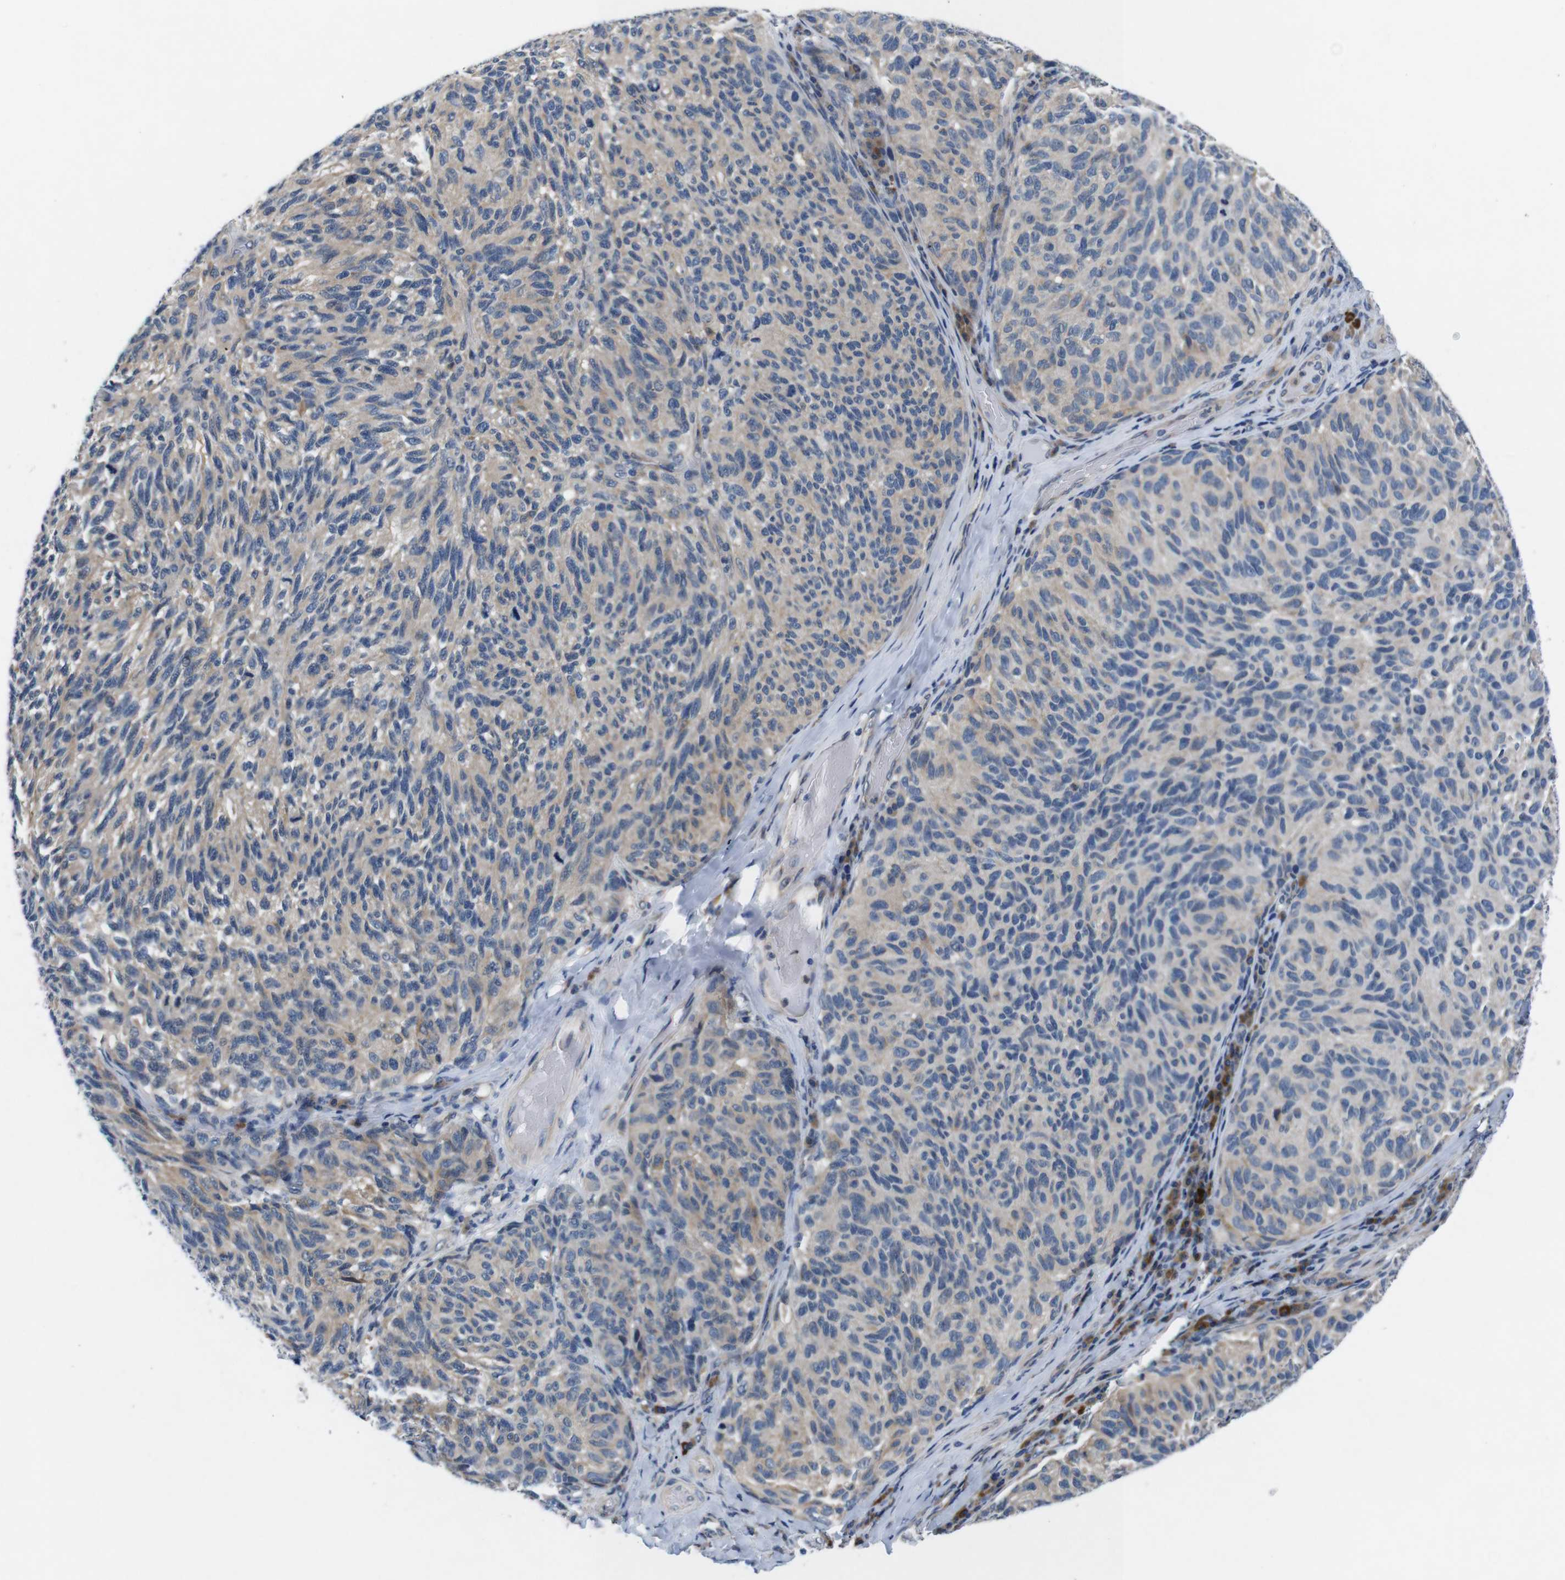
{"staining": {"intensity": "weak", "quantity": ">75%", "location": "cytoplasmic/membranous"}, "tissue": "melanoma", "cell_type": "Tumor cells", "image_type": "cancer", "snomed": [{"axis": "morphology", "description": "Malignant melanoma, NOS"}, {"axis": "topography", "description": "Skin"}], "caption": "Immunohistochemical staining of melanoma reveals low levels of weak cytoplasmic/membranous protein expression in about >75% of tumor cells. The staining was performed using DAB, with brown indicating positive protein expression. Nuclei are stained blue with hematoxylin.", "gene": "JAK1", "patient": {"sex": "female", "age": 73}}